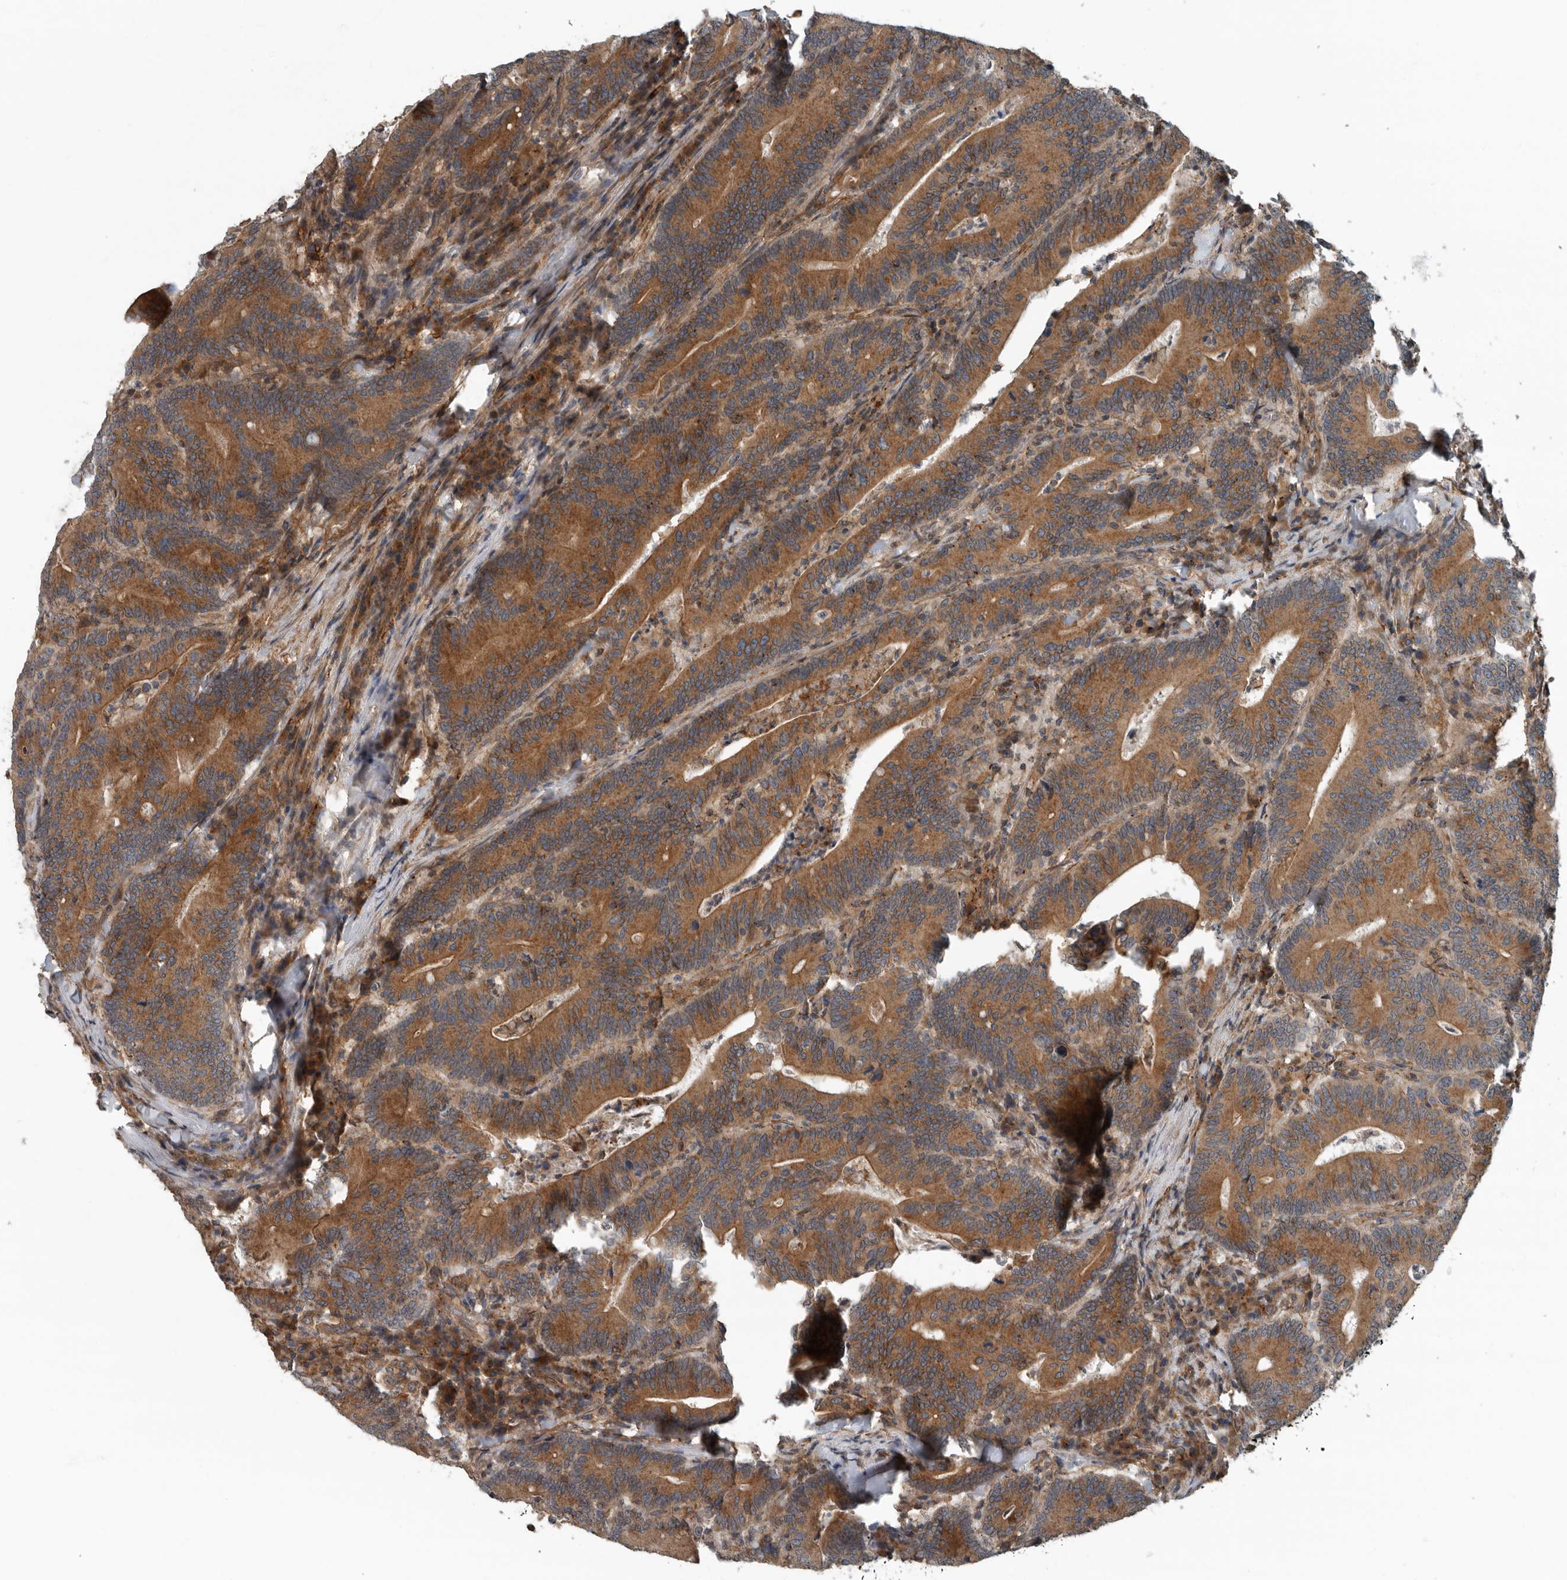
{"staining": {"intensity": "moderate", "quantity": ">75%", "location": "cytoplasmic/membranous"}, "tissue": "colorectal cancer", "cell_type": "Tumor cells", "image_type": "cancer", "snomed": [{"axis": "morphology", "description": "Adenocarcinoma, NOS"}, {"axis": "topography", "description": "Colon"}], "caption": "A photomicrograph of colorectal cancer stained for a protein shows moderate cytoplasmic/membranous brown staining in tumor cells.", "gene": "AMFR", "patient": {"sex": "female", "age": 66}}